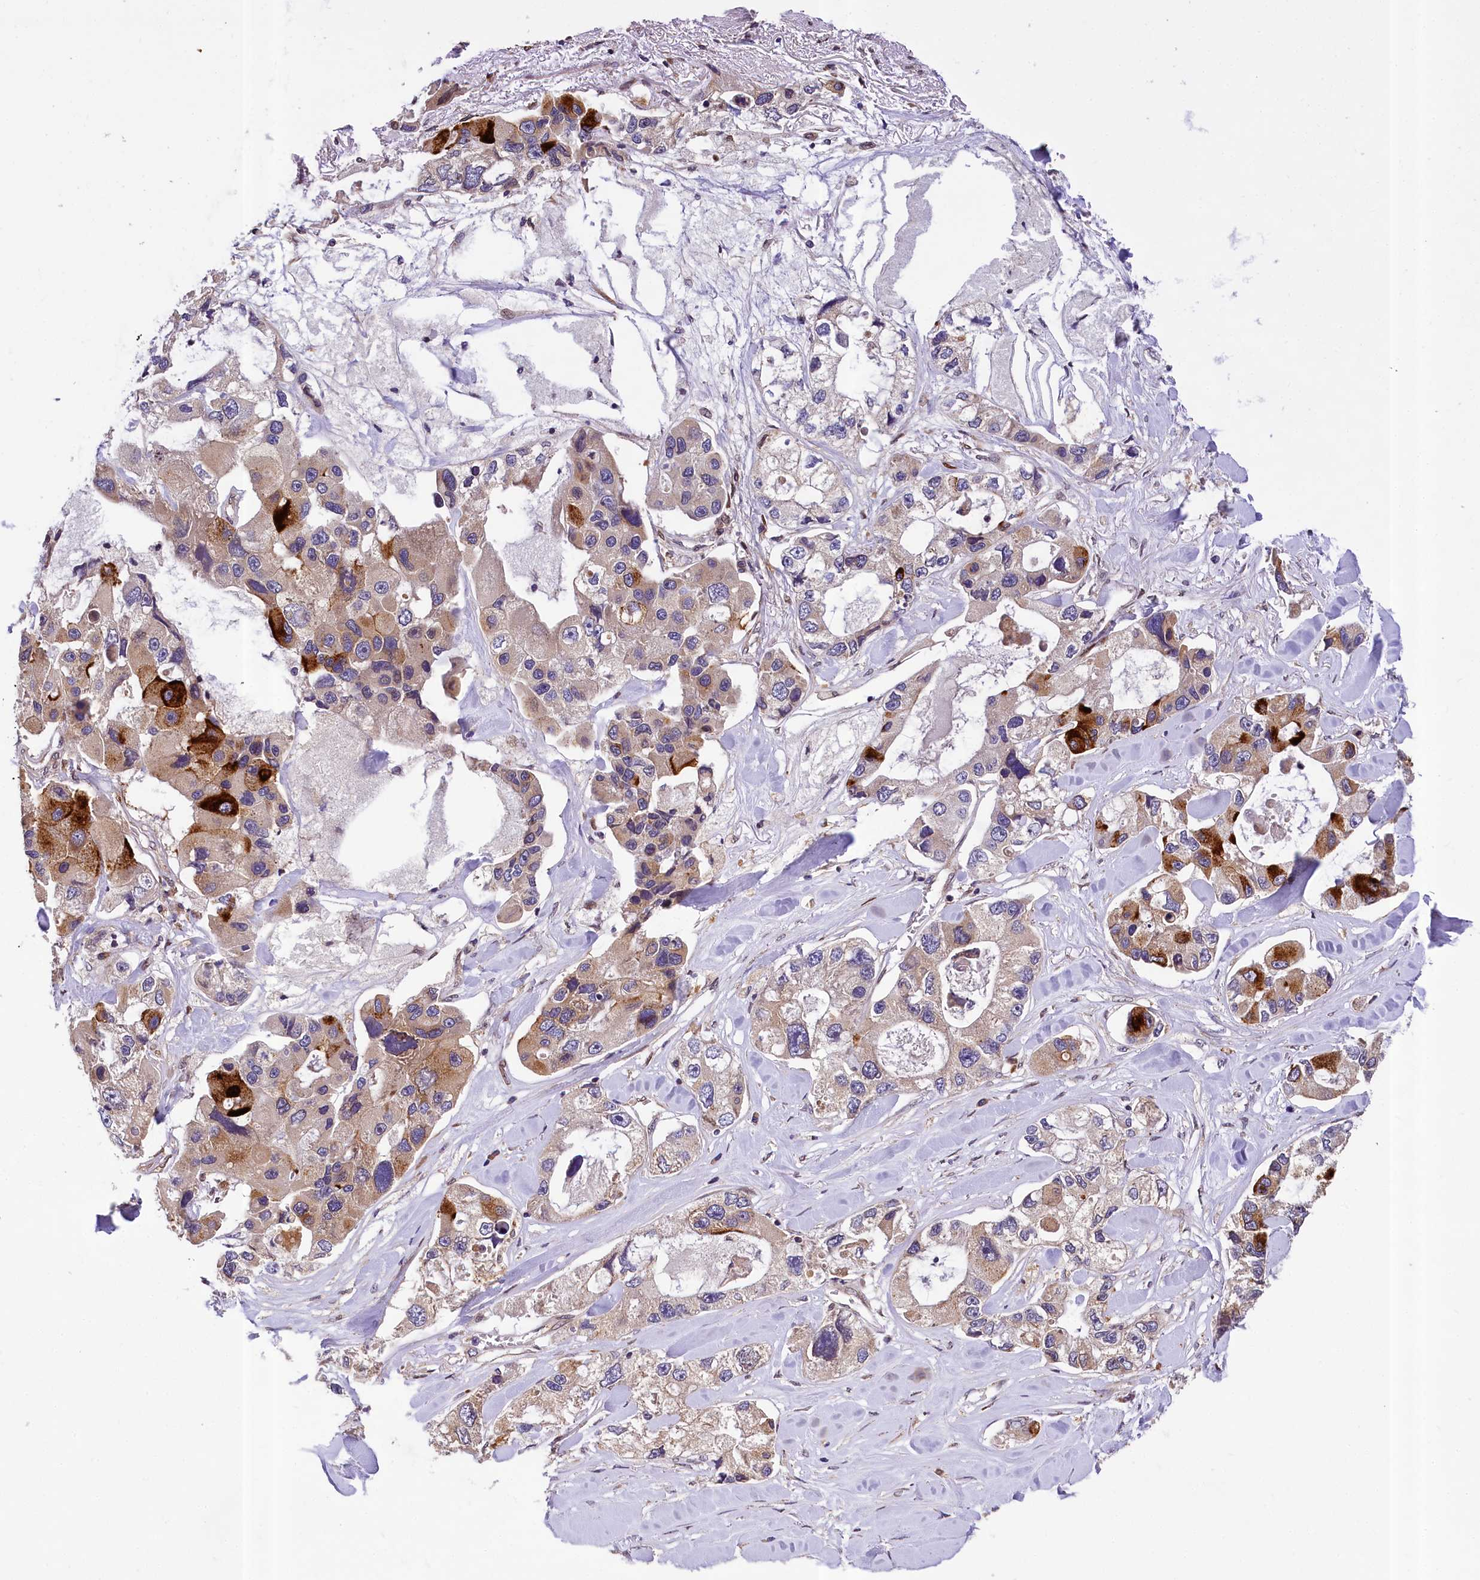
{"staining": {"intensity": "strong", "quantity": "<25%", "location": "cytoplasmic/membranous"}, "tissue": "lung cancer", "cell_type": "Tumor cells", "image_type": "cancer", "snomed": [{"axis": "morphology", "description": "Adenocarcinoma, NOS"}, {"axis": "topography", "description": "Lung"}], "caption": "A medium amount of strong cytoplasmic/membranous expression is present in approximately <25% of tumor cells in lung adenocarcinoma tissue.", "gene": "SUPV3L1", "patient": {"sex": "female", "age": 54}}